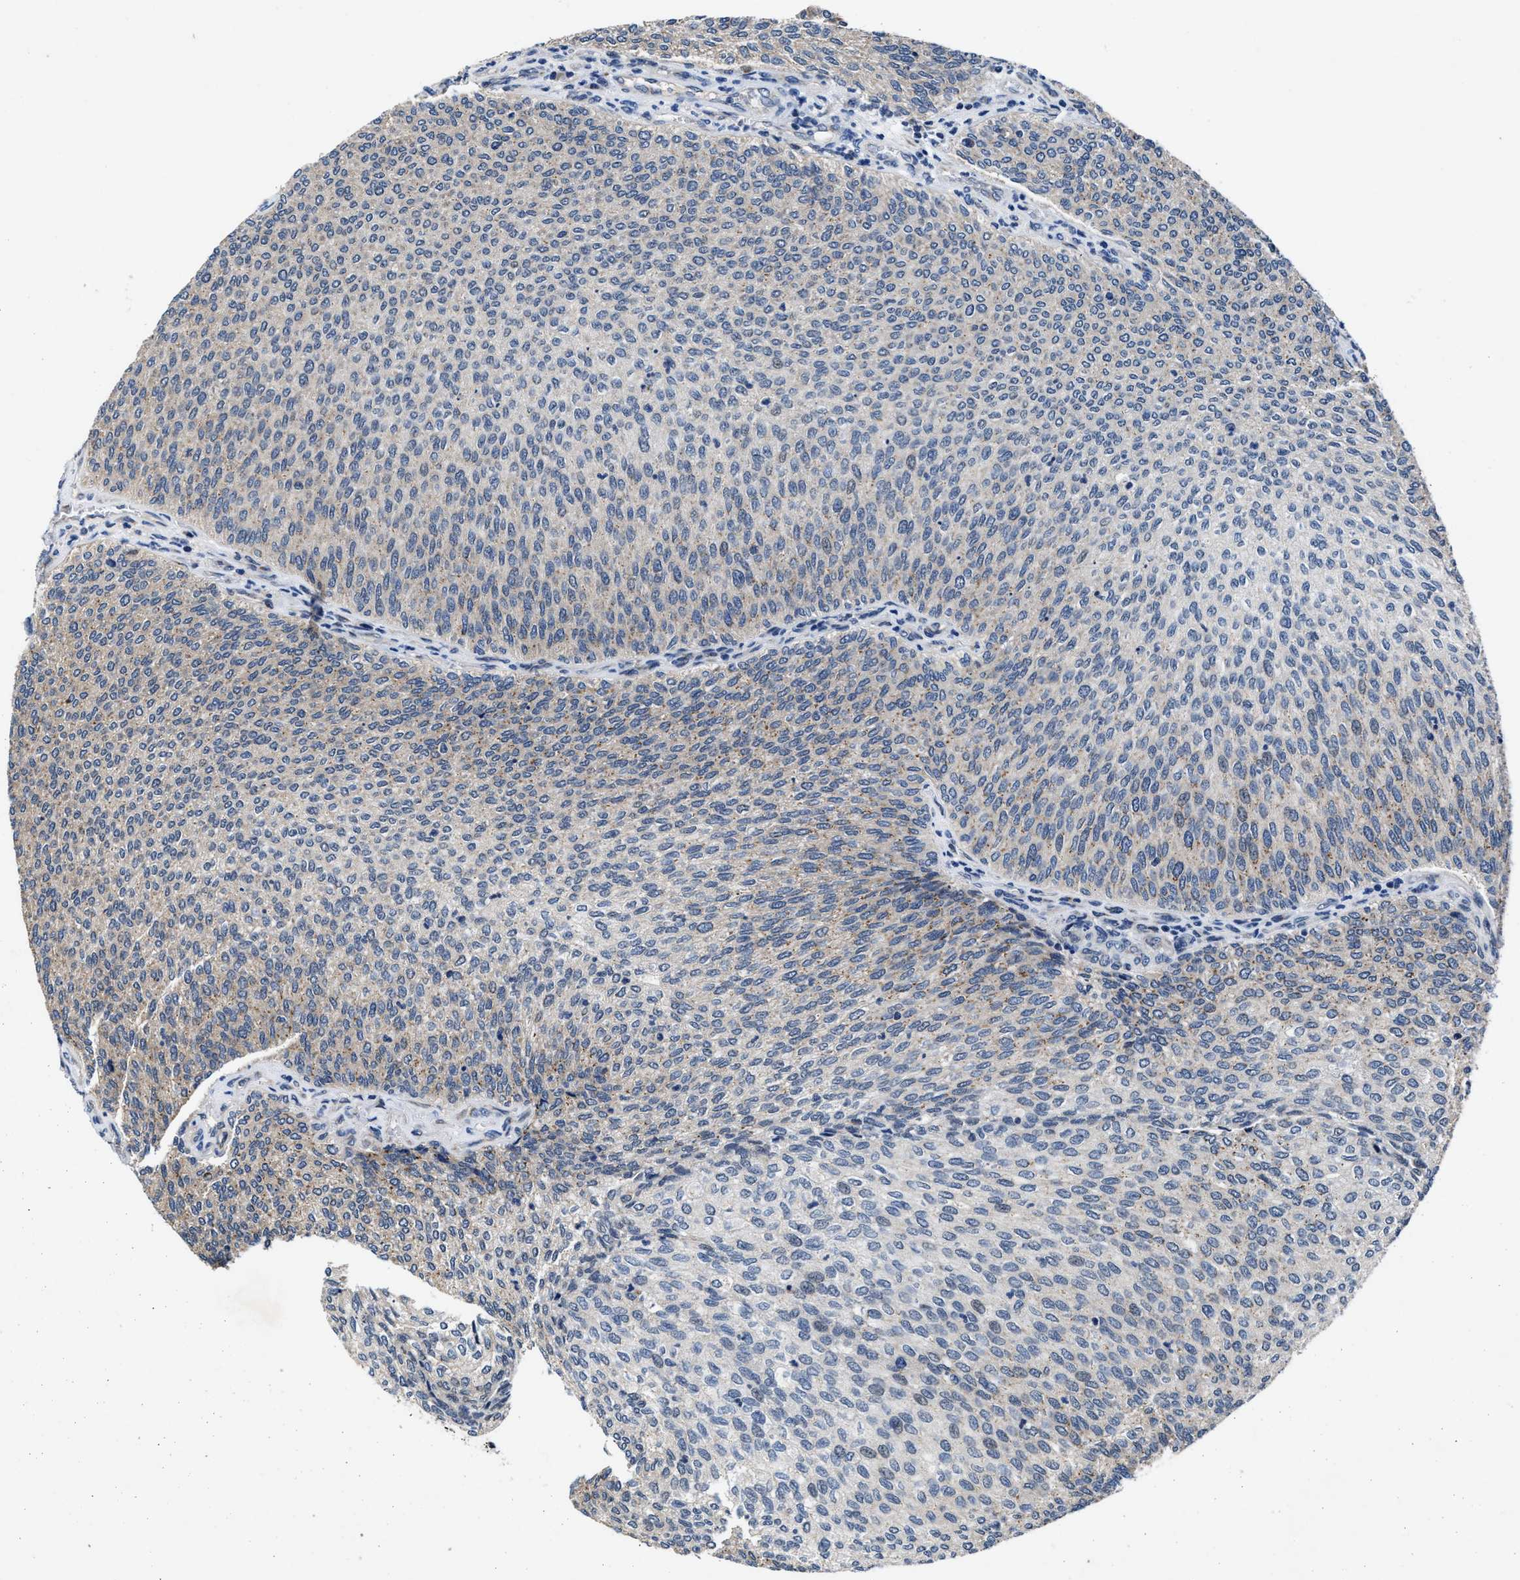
{"staining": {"intensity": "weak", "quantity": "<25%", "location": "cytoplasmic/membranous"}, "tissue": "urothelial cancer", "cell_type": "Tumor cells", "image_type": "cancer", "snomed": [{"axis": "morphology", "description": "Urothelial carcinoma, Low grade"}, {"axis": "topography", "description": "Urinary bladder"}], "caption": "Image shows no protein expression in tumor cells of urothelial carcinoma (low-grade) tissue.", "gene": "TMEM53", "patient": {"sex": "female", "age": 79}}